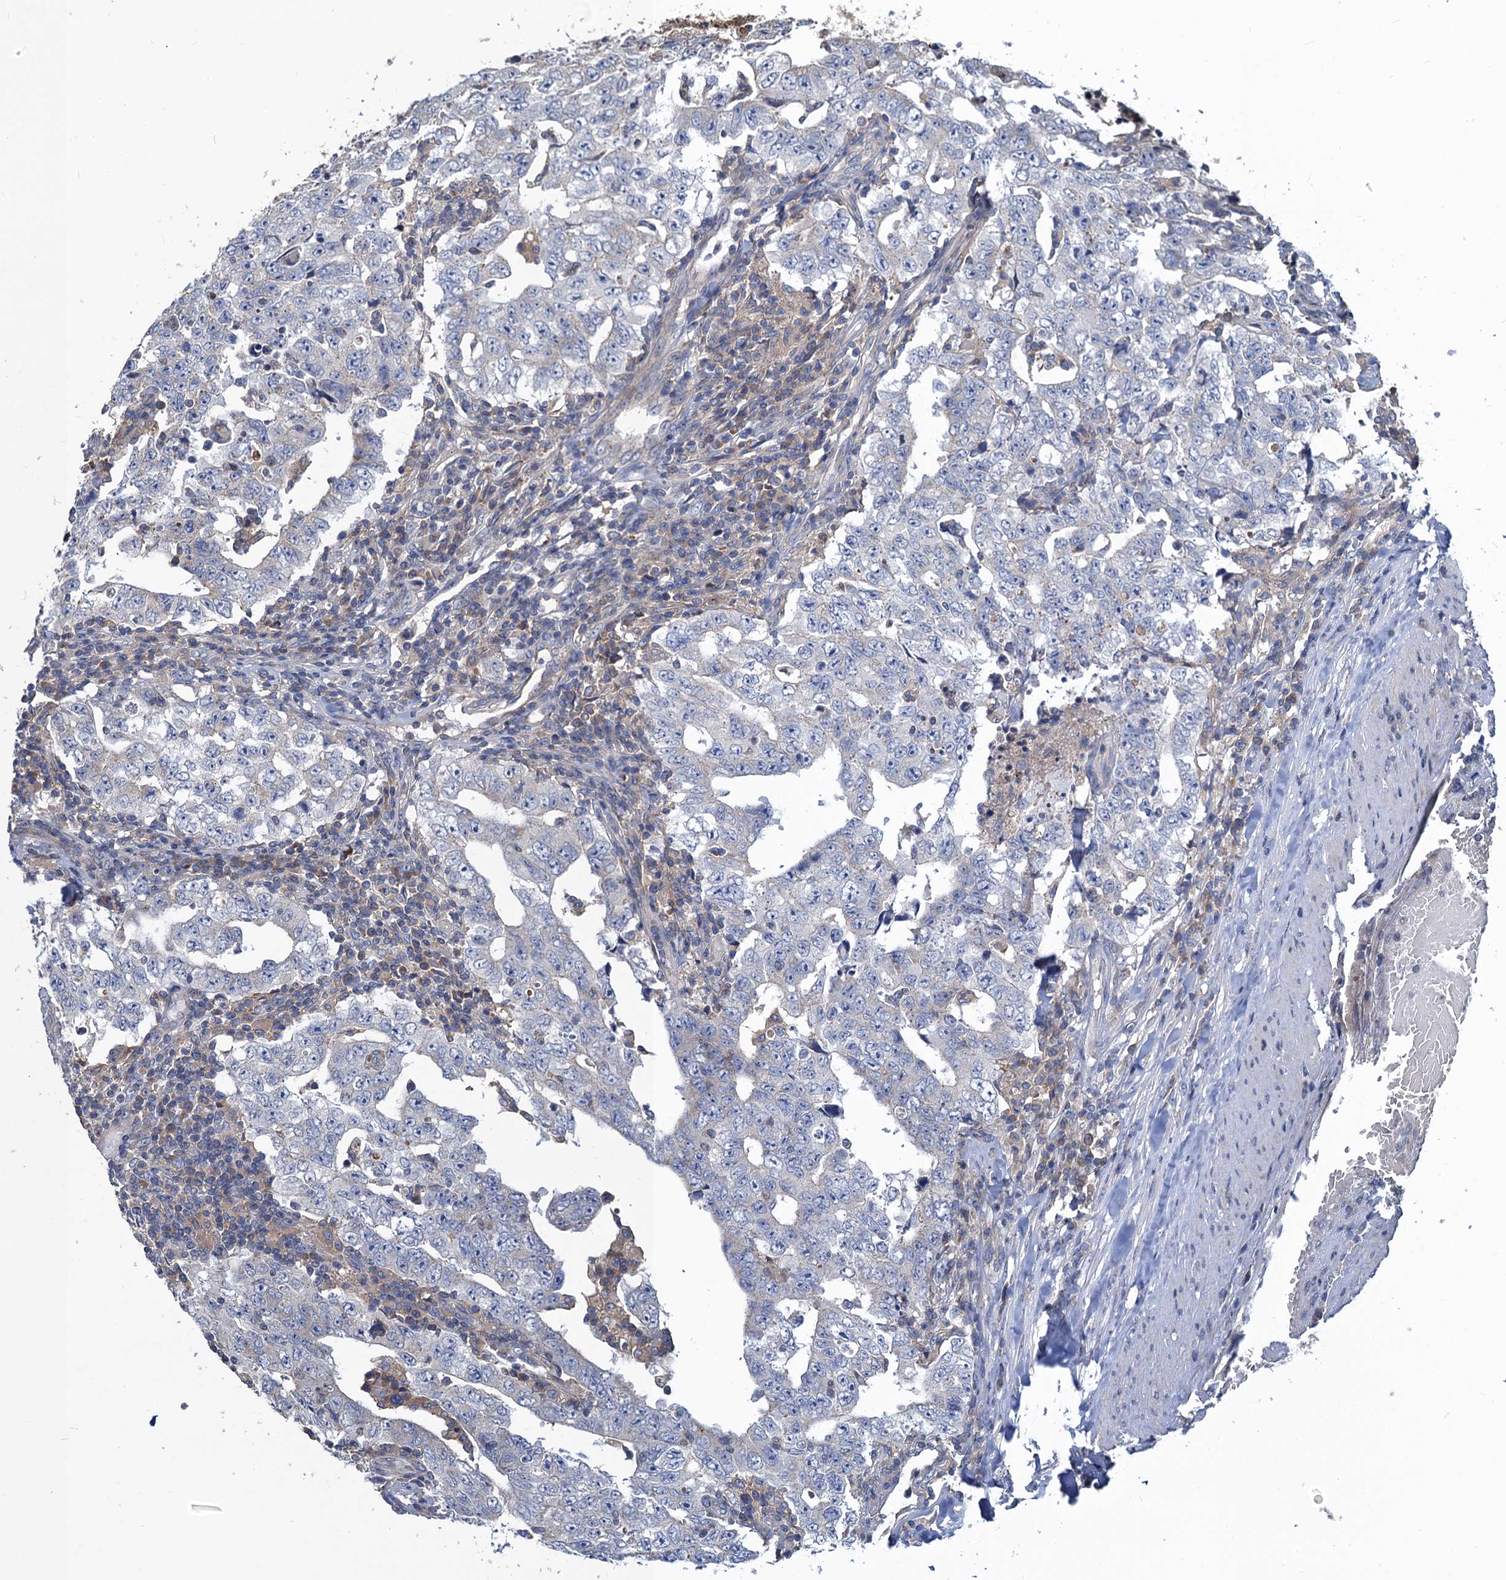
{"staining": {"intensity": "negative", "quantity": "none", "location": "none"}, "tissue": "testis cancer", "cell_type": "Tumor cells", "image_type": "cancer", "snomed": [{"axis": "morphology", "description": "Carcinoma, Embryonal, NOS"}, {"axis": "topography", "description": "Testis"}], "caption": "DAB immunohistochemical staining of human testis cancer (embryonal carcinoma) exhibits no significant positivity in tumor cells. (Stains: DAB (3,3'-diaminobenzidine) IHC with hematoxylin counter stain, Microscopy: brightfield microscopy at high magnification).", "gene": "SNAP29", "patient": {"sex": "male", "age": 26}}